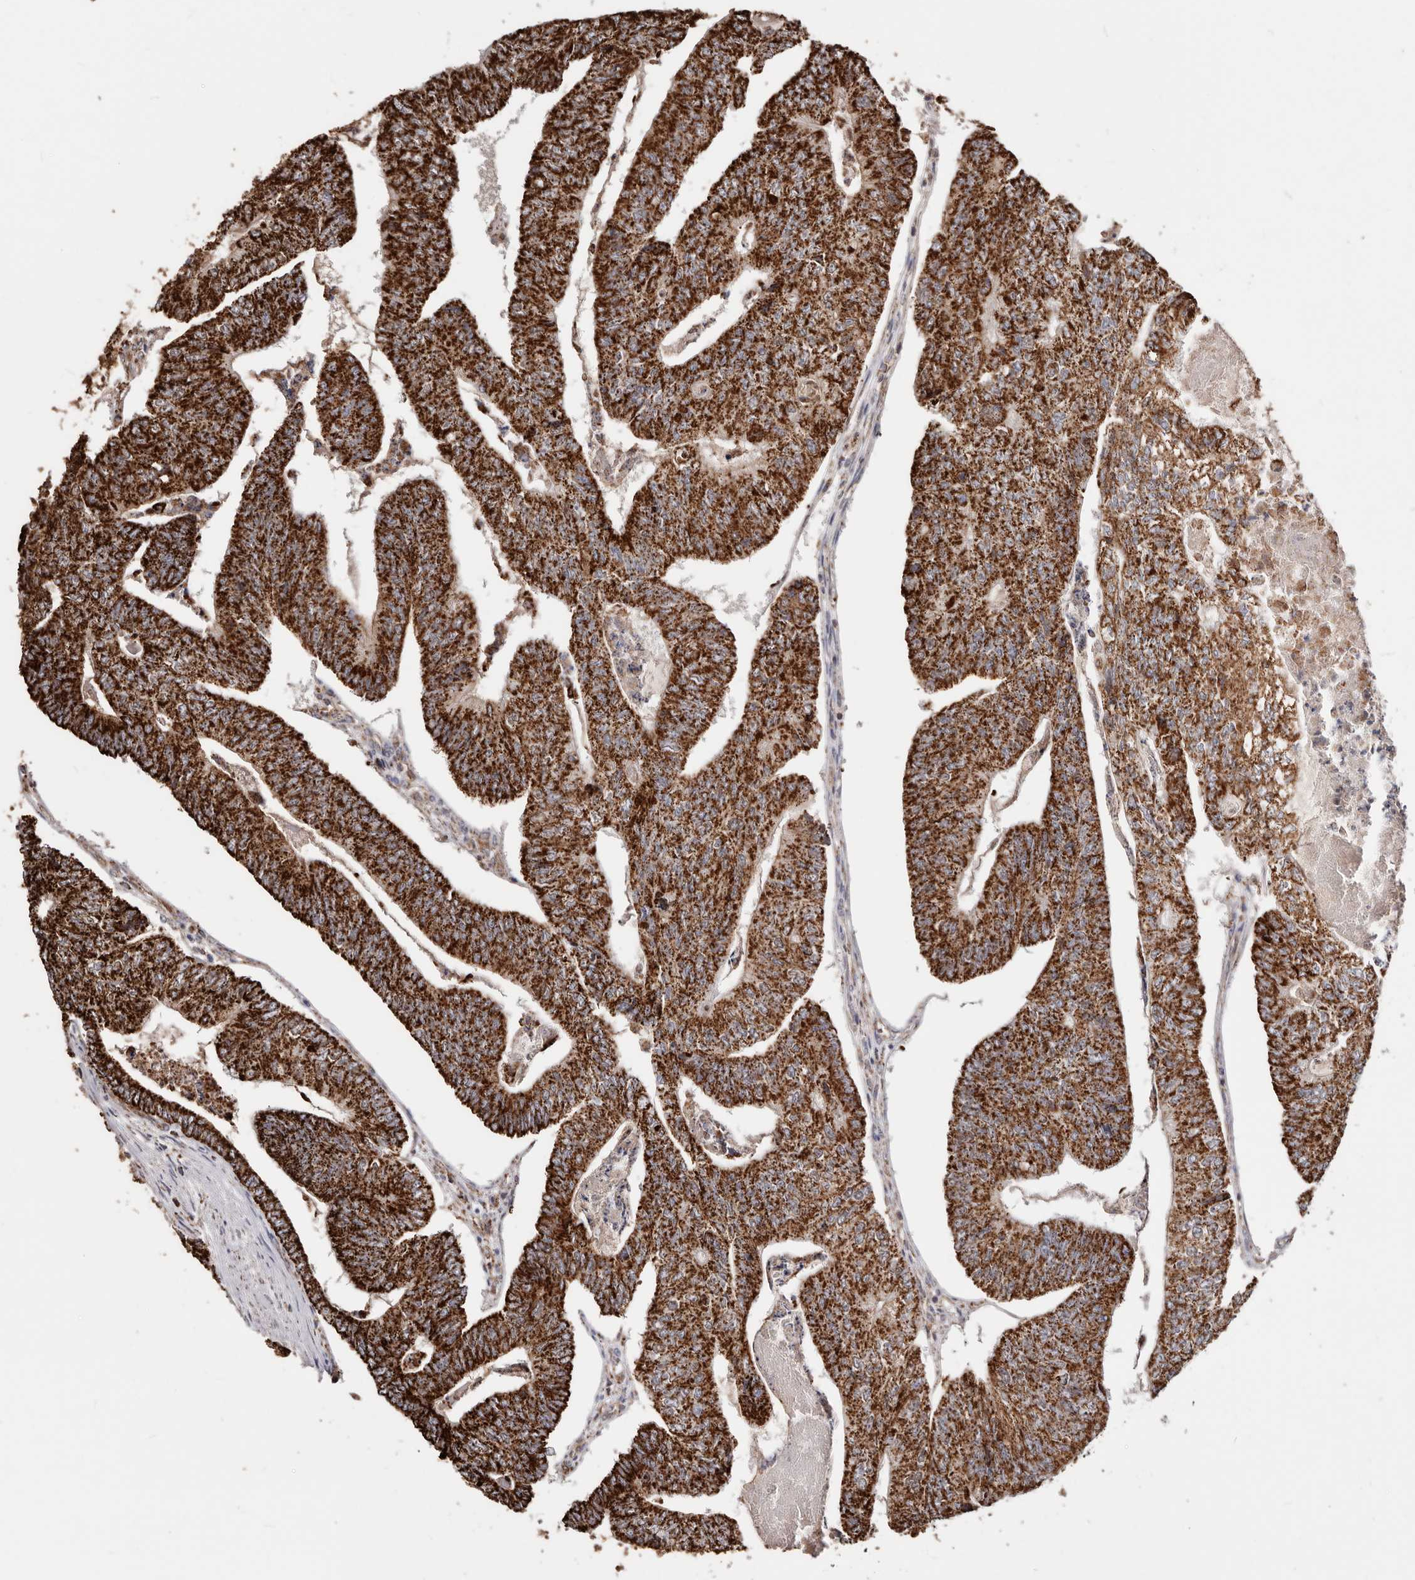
{"staining": {"intensity": "strong", "quantity": ">75%", "location": "cytoplasmic/membranous"}, "tissue": "colorectal cancer", "cell_type": "Tumor cells", "image_type": "cancer", "snomed": [{"axis": "morphology", "description": "Adenocarcinoma, NOS"}, {"axis": "topography", "description": "Colon"}], "caption": "Protein expression analysis of human colorectal cancer (adenocarcinoma) reveals strong cytoplasmic/membranous expression in about >75% of tumor cells. Nuclei are stained in blue.", "gene": "PRKACB", "patient": {"sex": "female", "age": 67}}